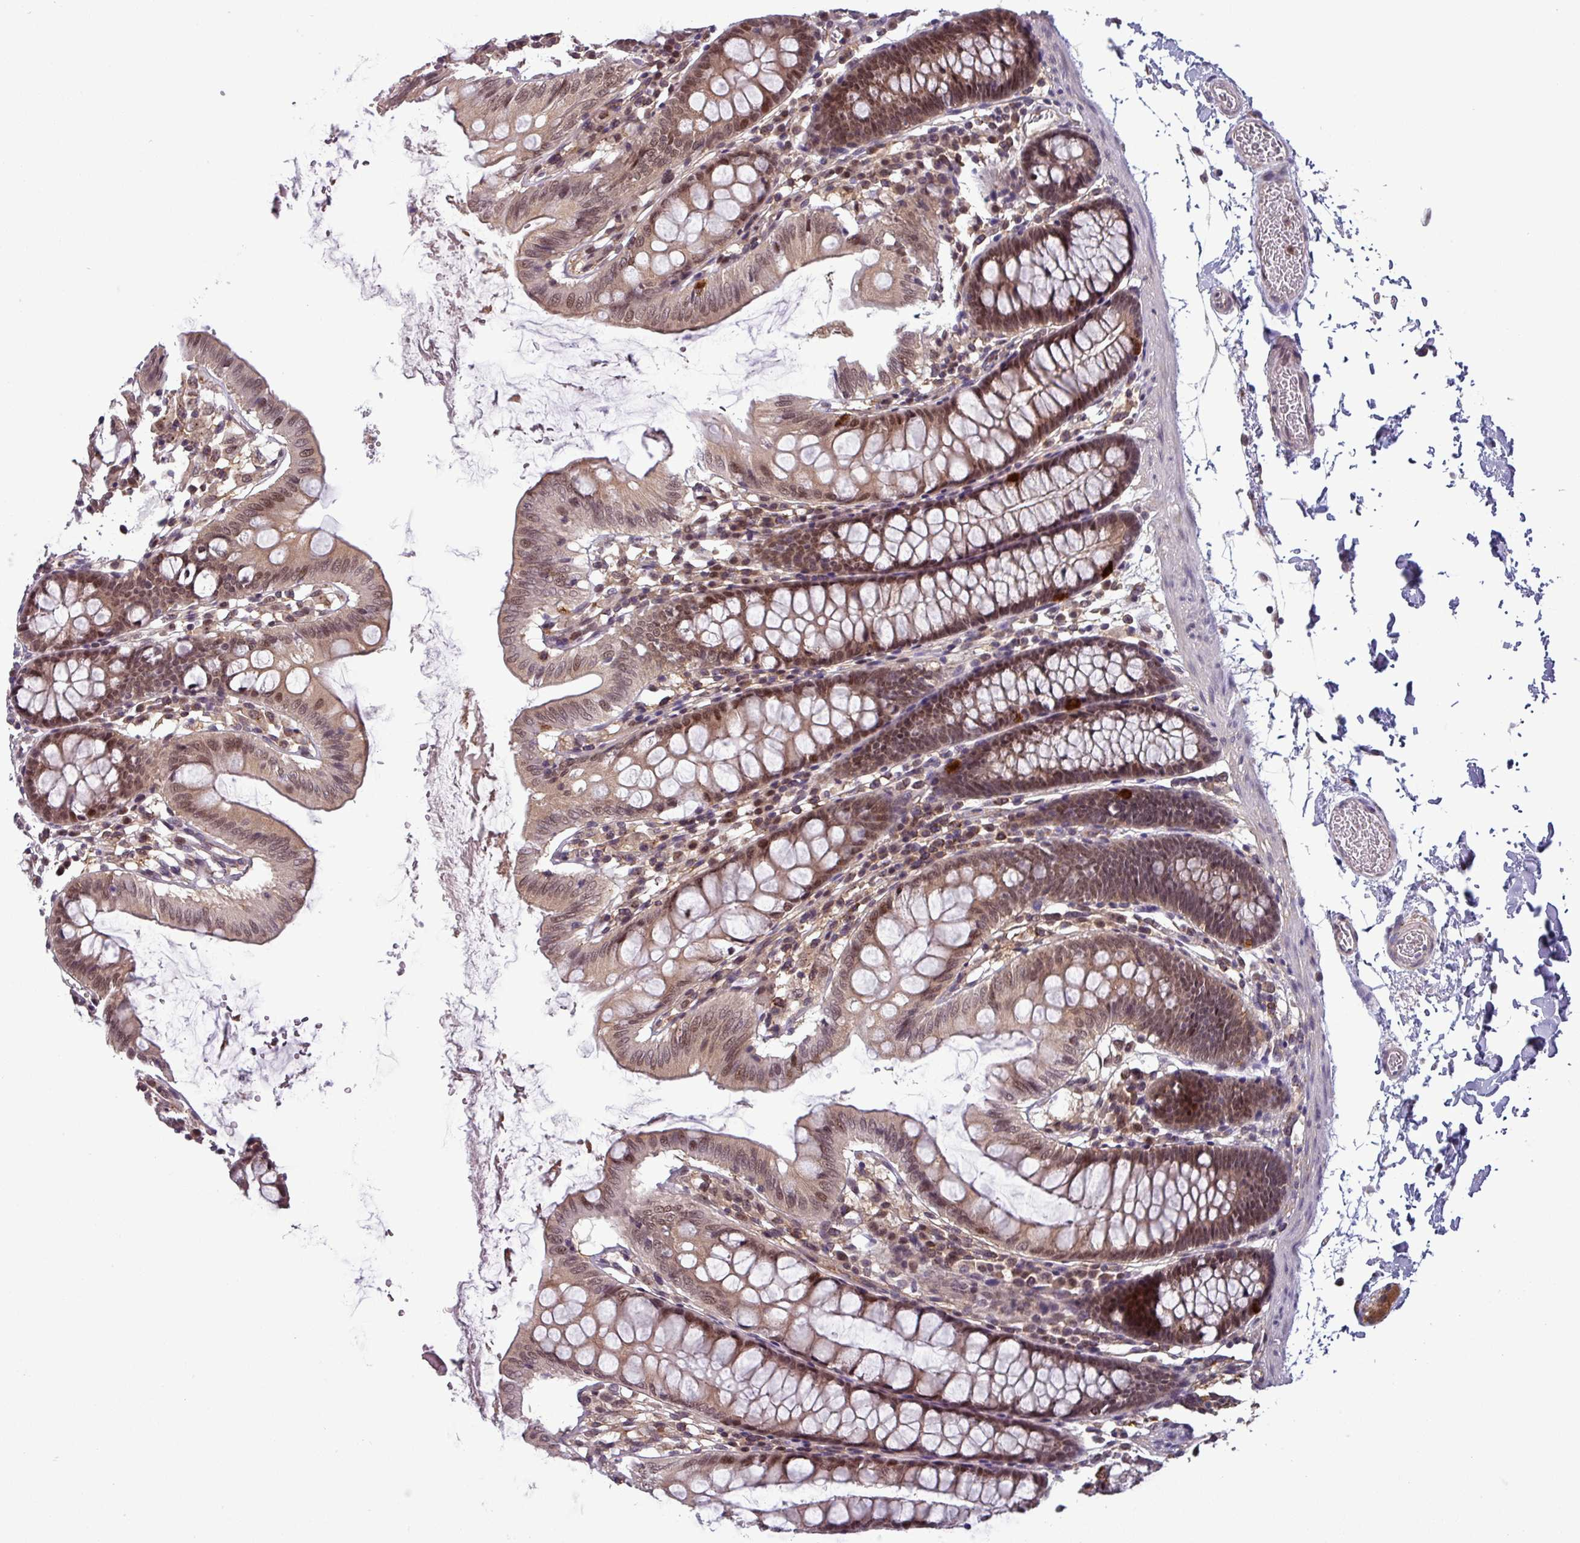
{"staining": {"intensity": "weak", "quantity": "25%-75%", "location": "cytoplasmic/membranous"}, "tissue": "colon", "cell_type": "Endothelial cells", "image_type": "normal", "snomed": [{"axis": "morphology", "description": "Normal tissue, NOS"}, {"axis": "topography", "description": "Colon"}], "caption": "Brown immunohistochemical staining in benign human colon demonstrates weak cytoplasmic/membranous positivity in approximately 25%-75% of endothelial cells. The protein of interest is stained brown, and the nuclei are stained in blue (DAB IHC with brightfield microscopy, high magnification).", "gene": "NPFFR1", "patient": {"sex": "male", "age": 75}}